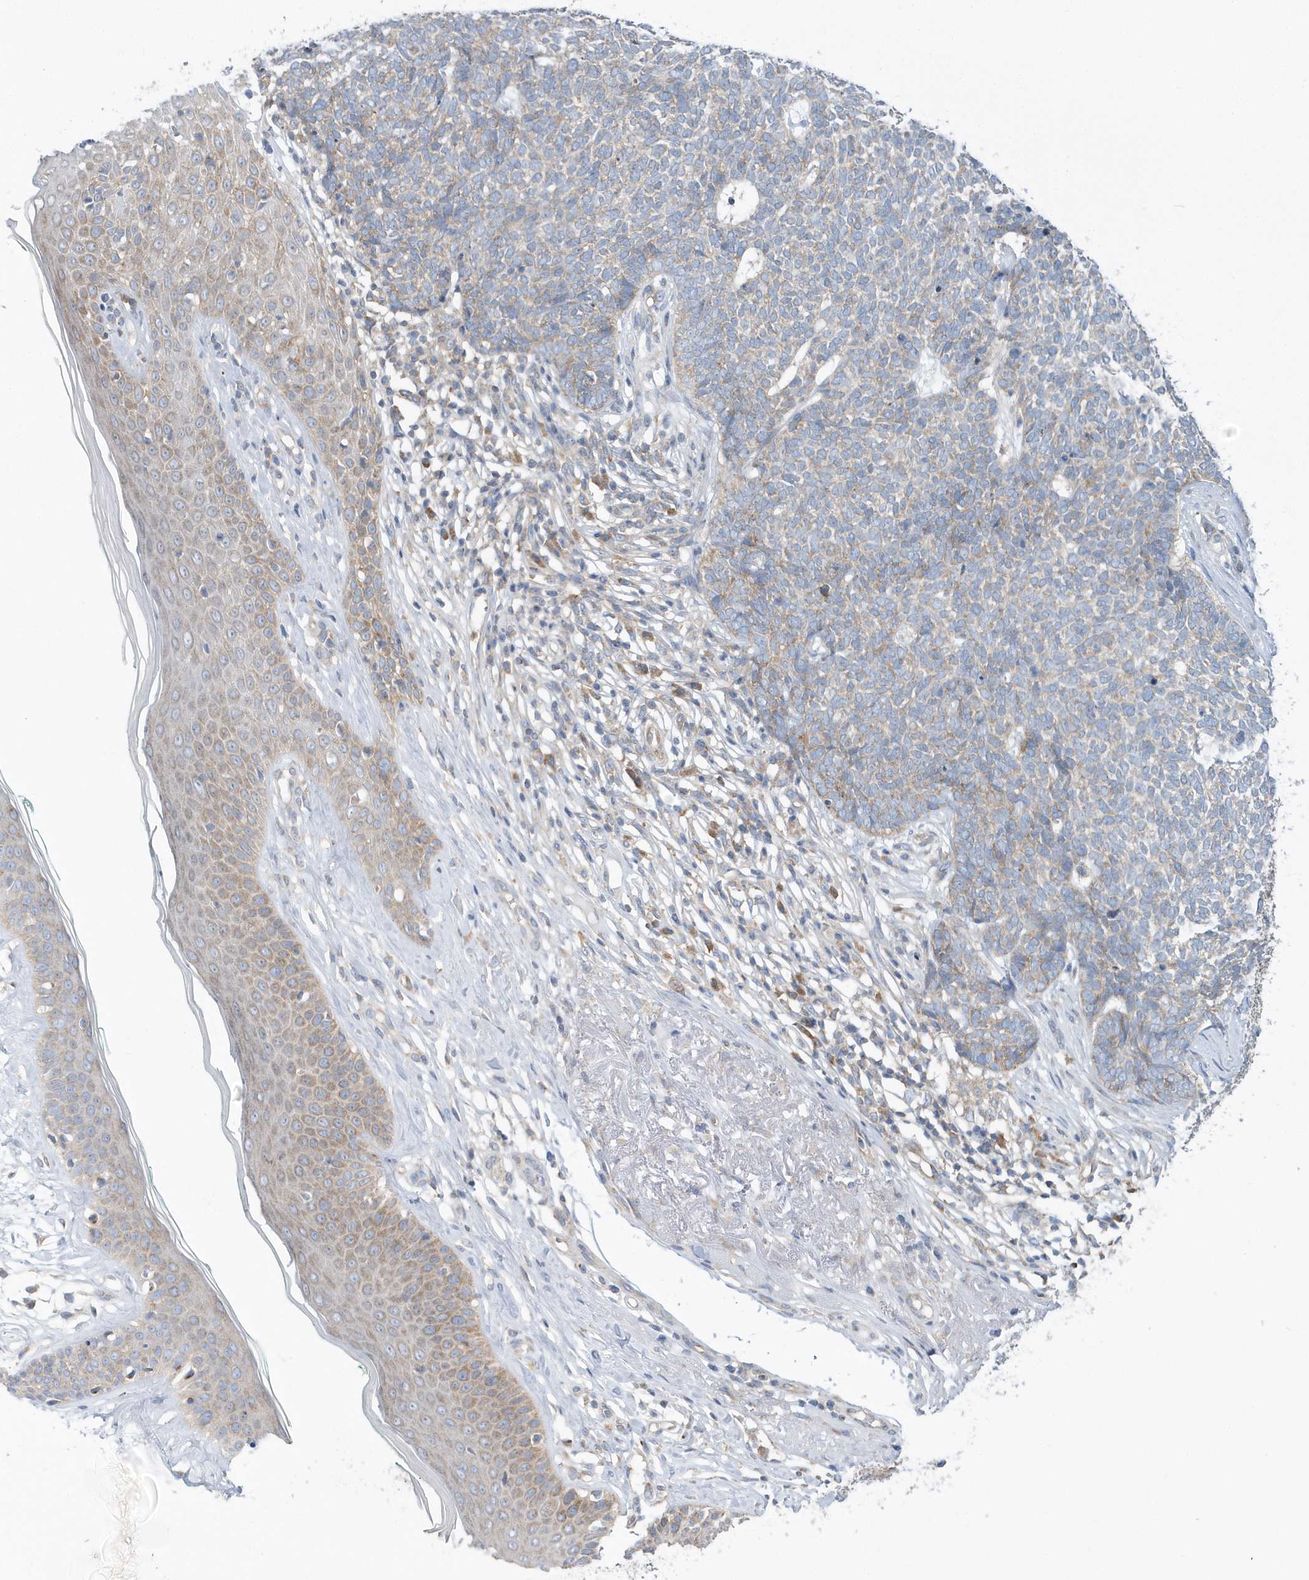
{"staining": {"intensity": "weak", "quantity": "<25%", "location": "cytoplasmic/membranous"}, "tissue": "skin cancer", "cell_type": "Tumor cells", "image_type": "cancer", "snomed": [{"axis": "morphology", "description": "Basal cell carcinoma"}, {"axis": "topography", "description": "Skin"}], "caption": "This is an immunohistochemistry (IHC) micrograph of human skin cancer. There is no staining in tumor cells.", "gene": "EIF3C", "patient": {"sex": "female", "age": 84}}